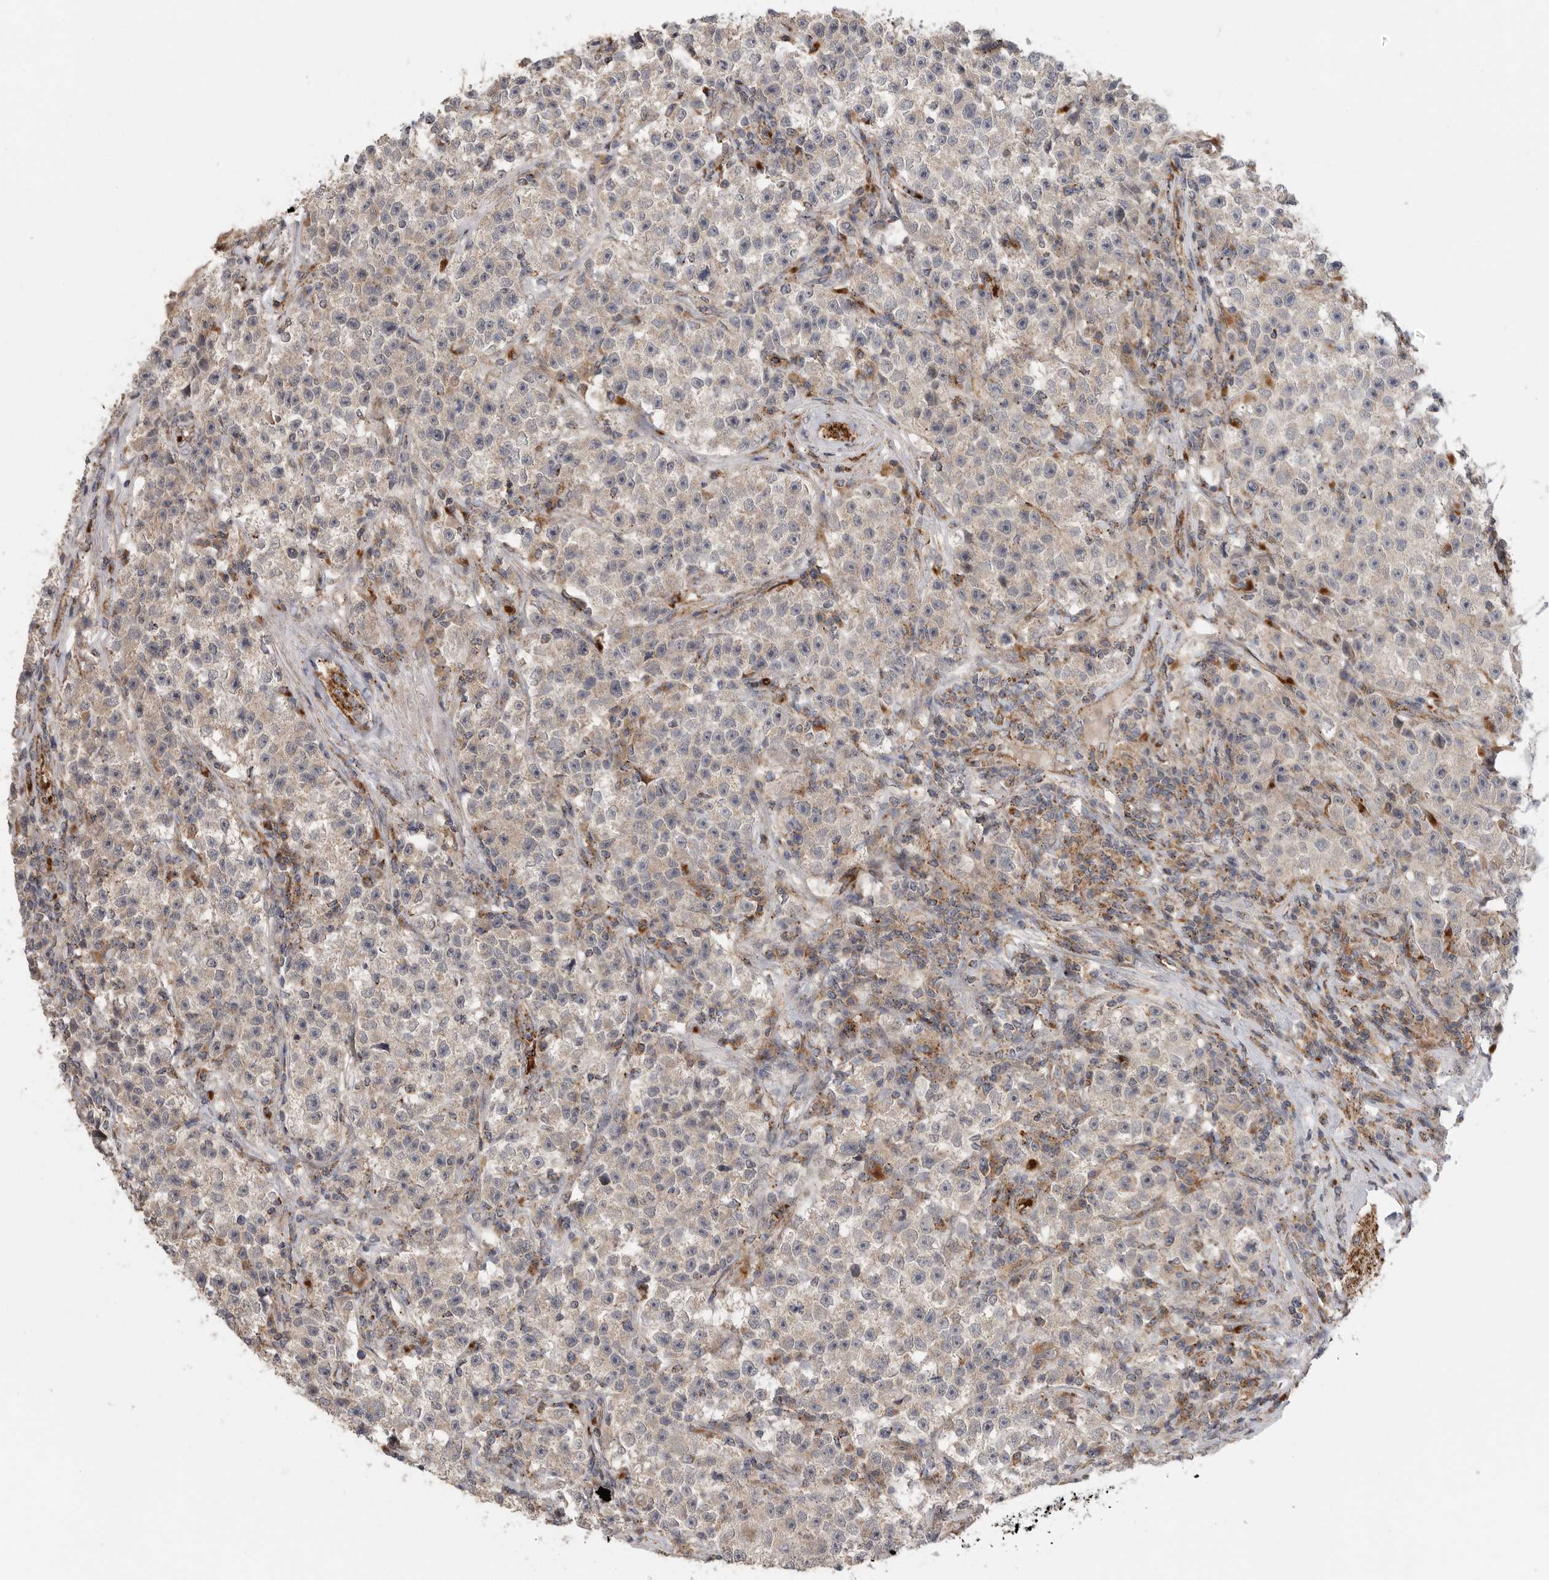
{"staining": {"intensity": "negative", "quantity": "none", "location": "none"}, "tissue": "testis cancer", "cell_type": "Tumor cells", "image_type": "cancer", "snomed": [{"axis": "morphology", "description": "Seminoma, NOS"}, {"axis": "topography", "description": "Testis"}], "caption": "Tumor cells are negative for protein expression in human seminoma (testis).", "gene": "GALNS", "patient": {"sex": "male", "age": 22}}